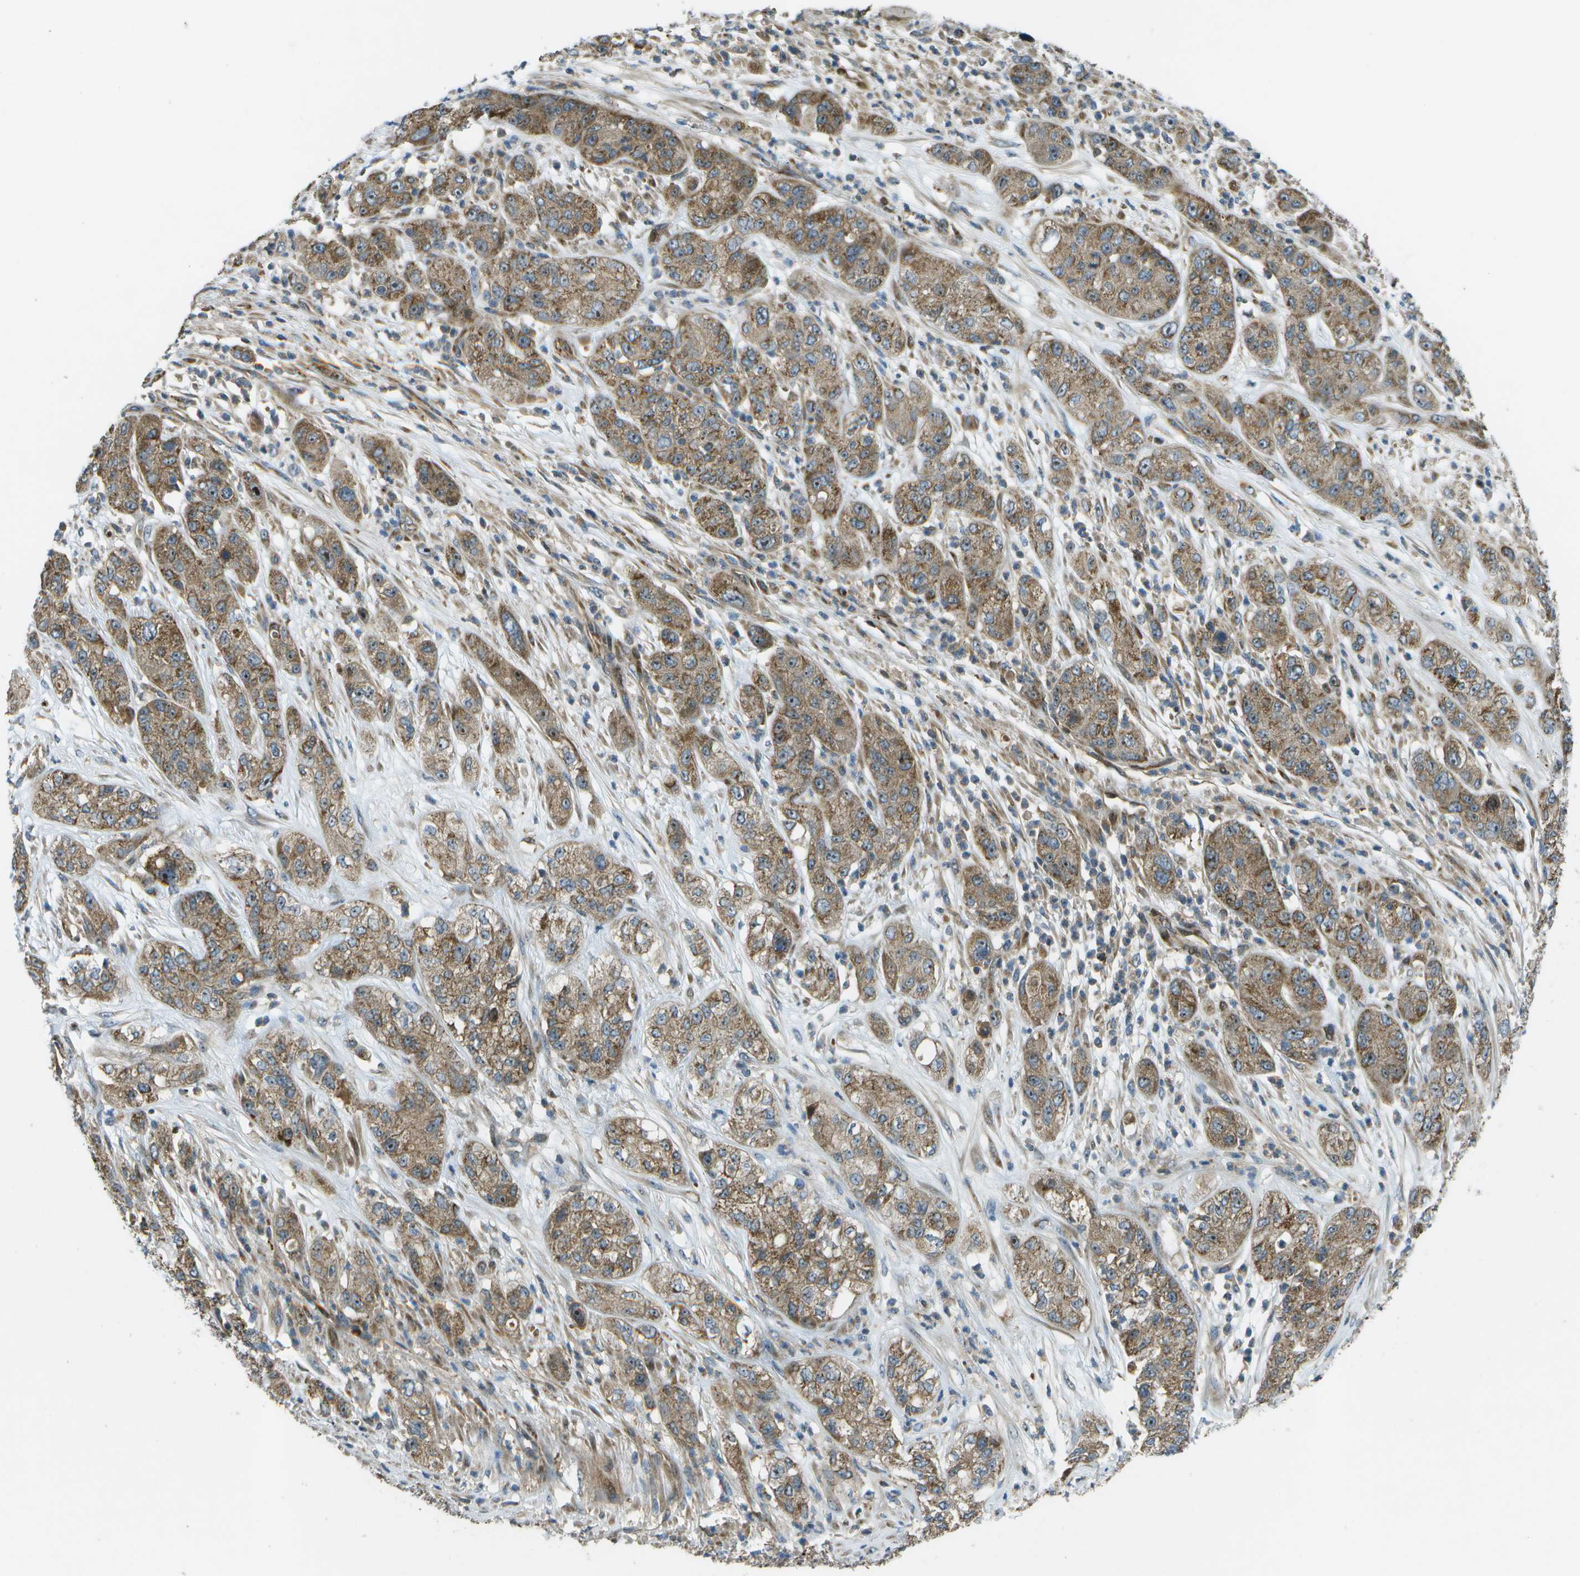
{"staining": {"intensity": "moderate", "quantity": ">75%", "location": "cytoplasmic/membranous"}, "tissue": "pancreatic cancer", "cell_type": "Tumor cells", "image_type": "cancer", "snomed": [{"axis": "morphology", "description": "Adenocarcinoma, NOS"}, {"axis": "topography", "description": "Pancreas"}], "caption": "Adenocarcinoma (pancreatic) stained for a protein (brown) displays moderate cytoplasmic/membranous positive positivity in about >75% of tumor cells.", "gene": "PXYLP1", "patient": {"sex": "female", "age": 78}}